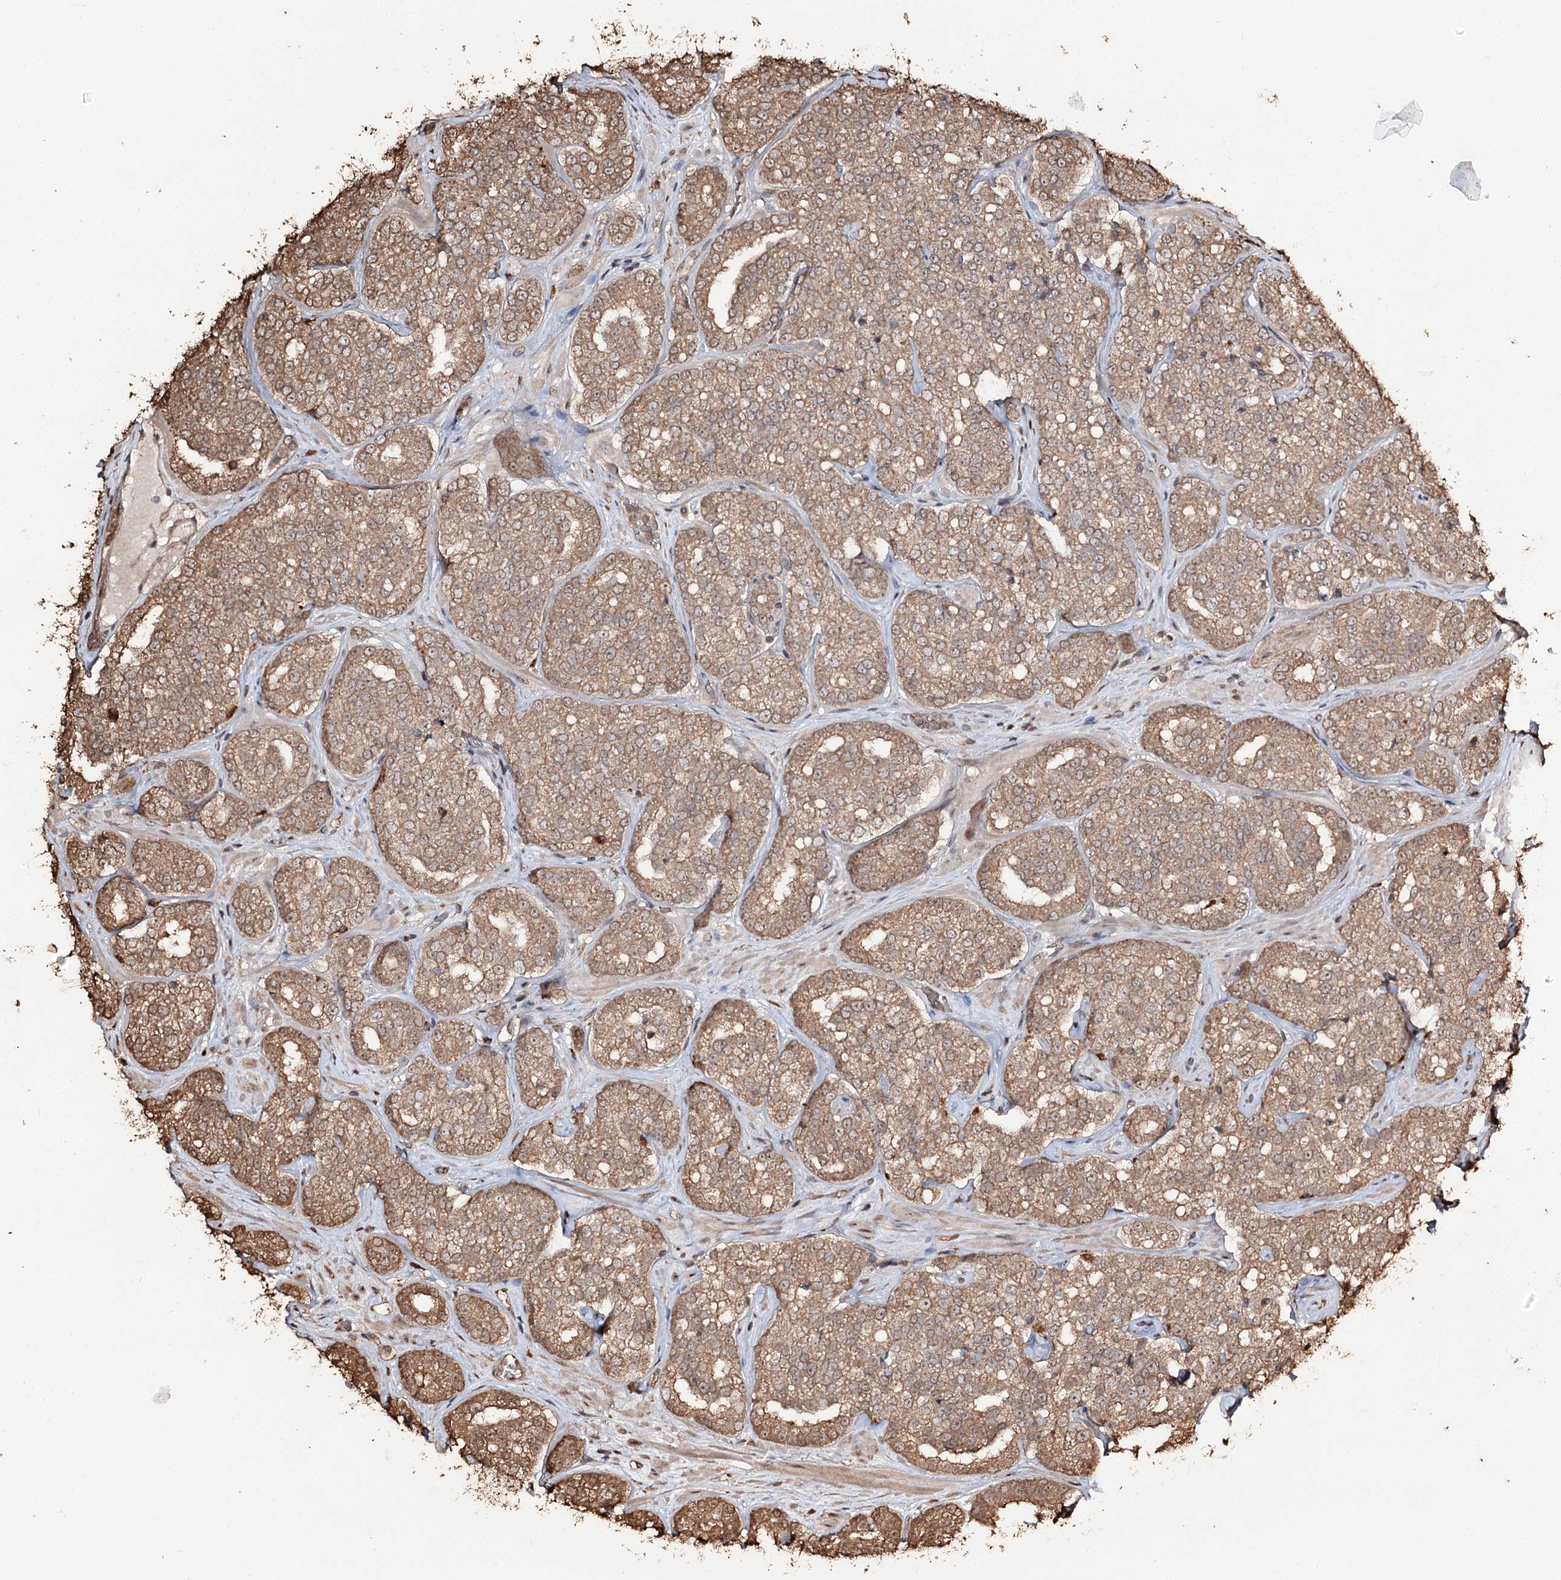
{"staining": {"intensity": "moderate", "quantity": ">75%", "location": "cytoplasmic/membranous"}, "tissue": "prostate cancer", "cell_type": "Tumor cells", "image_type": "cancer", "snomed": [{"axis": "morphology", "description": "Normal tissue, NOS"}, {"axis": "morphology", "description": "Adenocarcinoma, High grade"}, {"axis": "topography", "description": "Prostate"}], "caption": "A brown stain highlights moderate cytoplasmic/membranous positivity of a protein in human prostate cancer (high-grade adenocarcinoma) tumor cells. Using DAB (3,3'-diaminobenzidine) (brown) and hematoxylin (blue) stains, captured at high magnification using brightfield microscopy.", "gene": "PLCH1", "patient": {"sex": "male", "age": 83}}